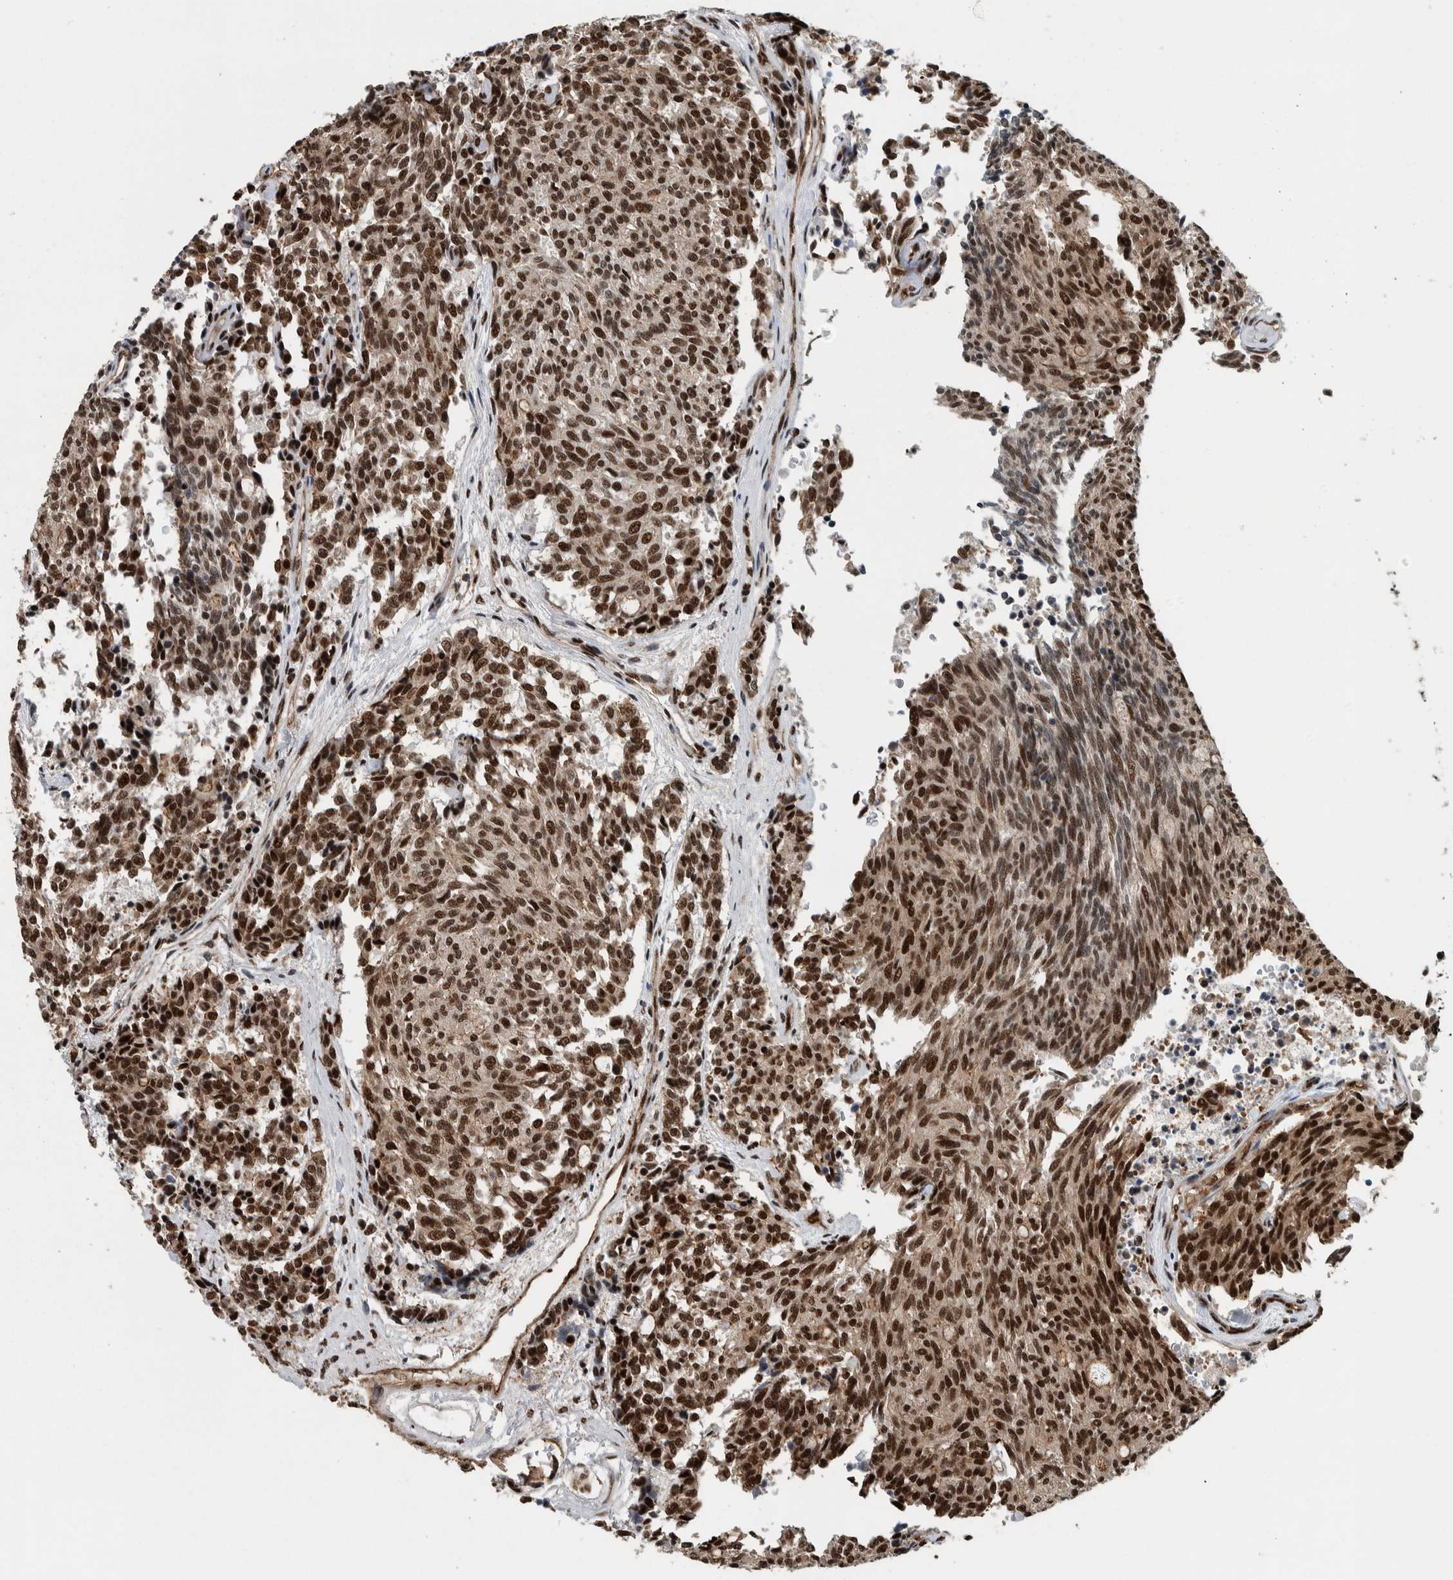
{"staining": {"intensity": "strong", "quantity": ">75%", "location": "nuclear"}, "tissue": "carcinoid", "cell_type": "Tumor cells", "image_type": "cancer", "snomed": [{"axis": "morphology", "description": "Carcinoid, malignant, NOS"}, {"axis": "topography", "description": "Pancreas"}], "caption": "Strong nuclear protein expression is identified in approximately >75% of tumor cells in malignant carcinoid.", "gene": "FAM135B", "patient": {"sex": "female", "age": 54}}